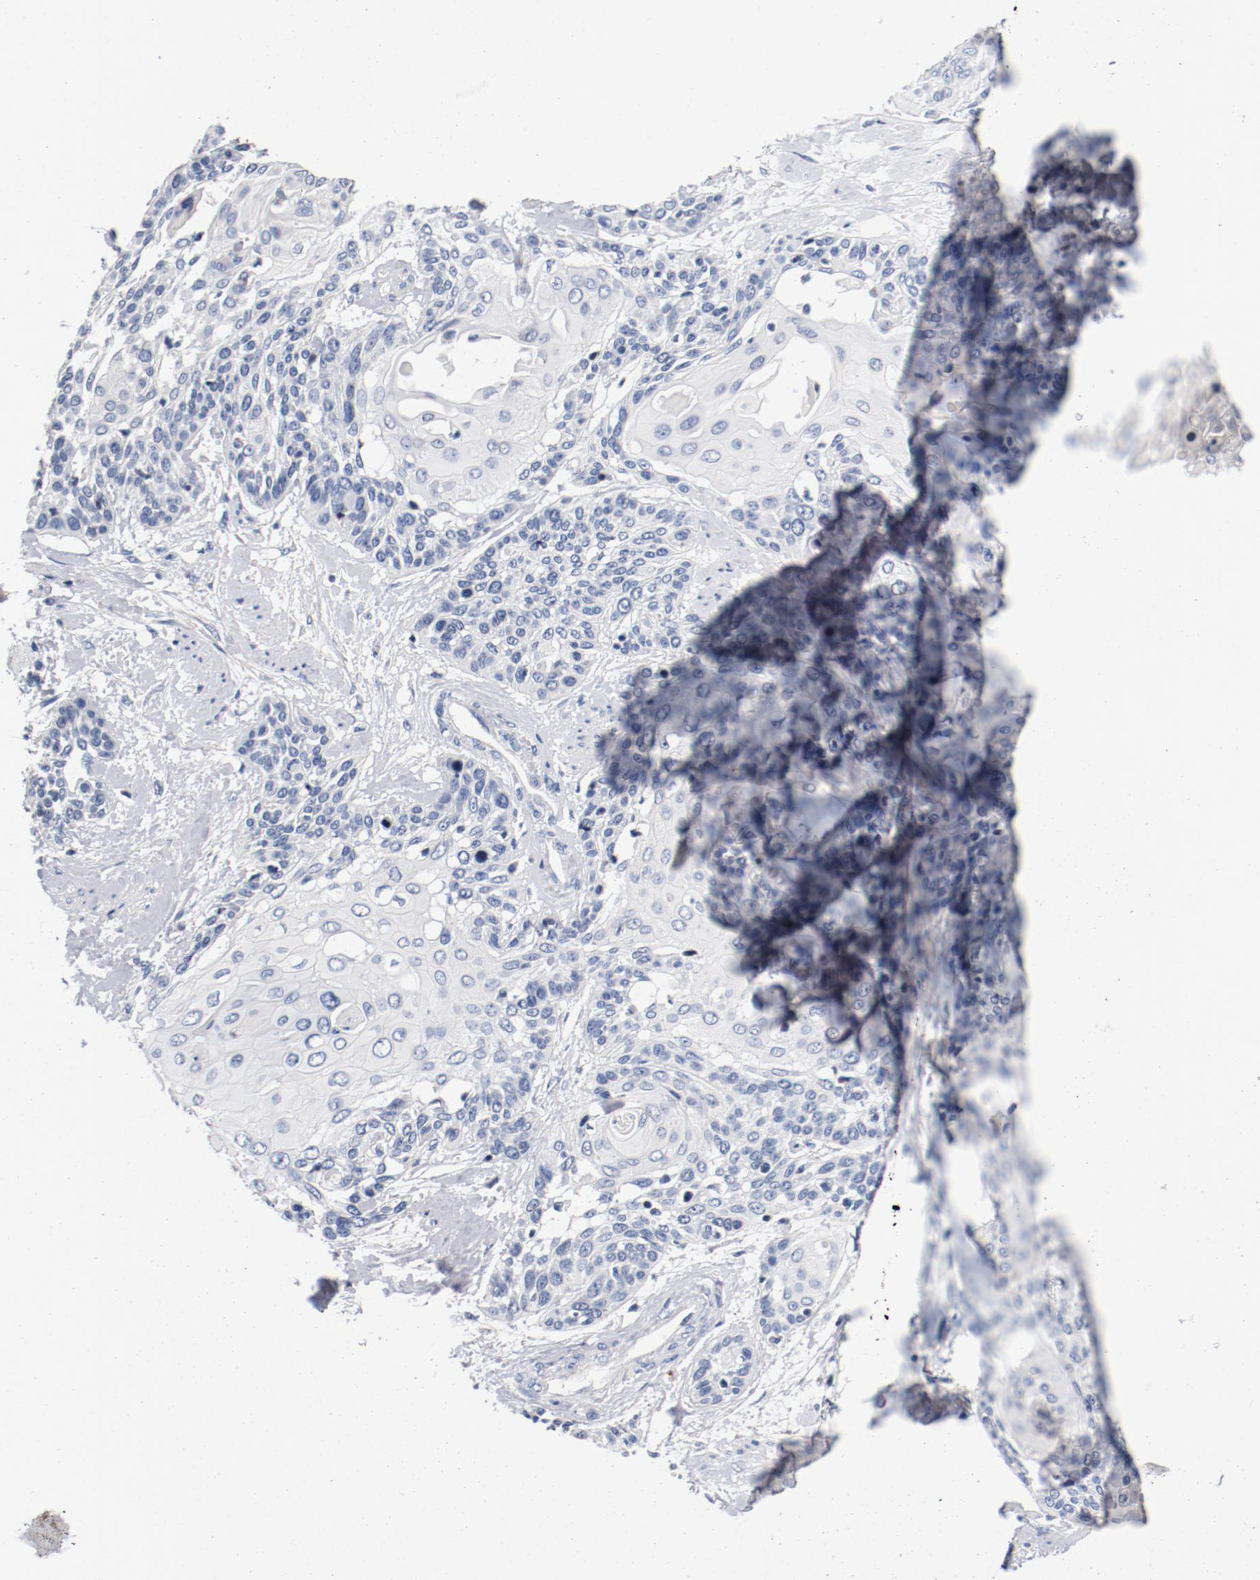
{"staining": {"intensity": "negative", "quantity": "none", "location": "none"}, "tissue": "cervical cancer", "cell_type": "Tumor cells", "image_type": "cancer", "snomed": [{"axis": "morphology", "description": "Squamous cell carcinoma, NOS"}, {"axis": "topography", "description": "Cervix"}], "caption": "An image of cervical squamous cell carcinoma stained for a protein demonstrates no brown staining in tumor cells.", "gene": "PIM1", "patient": {"sex": "female", "age": 57}}